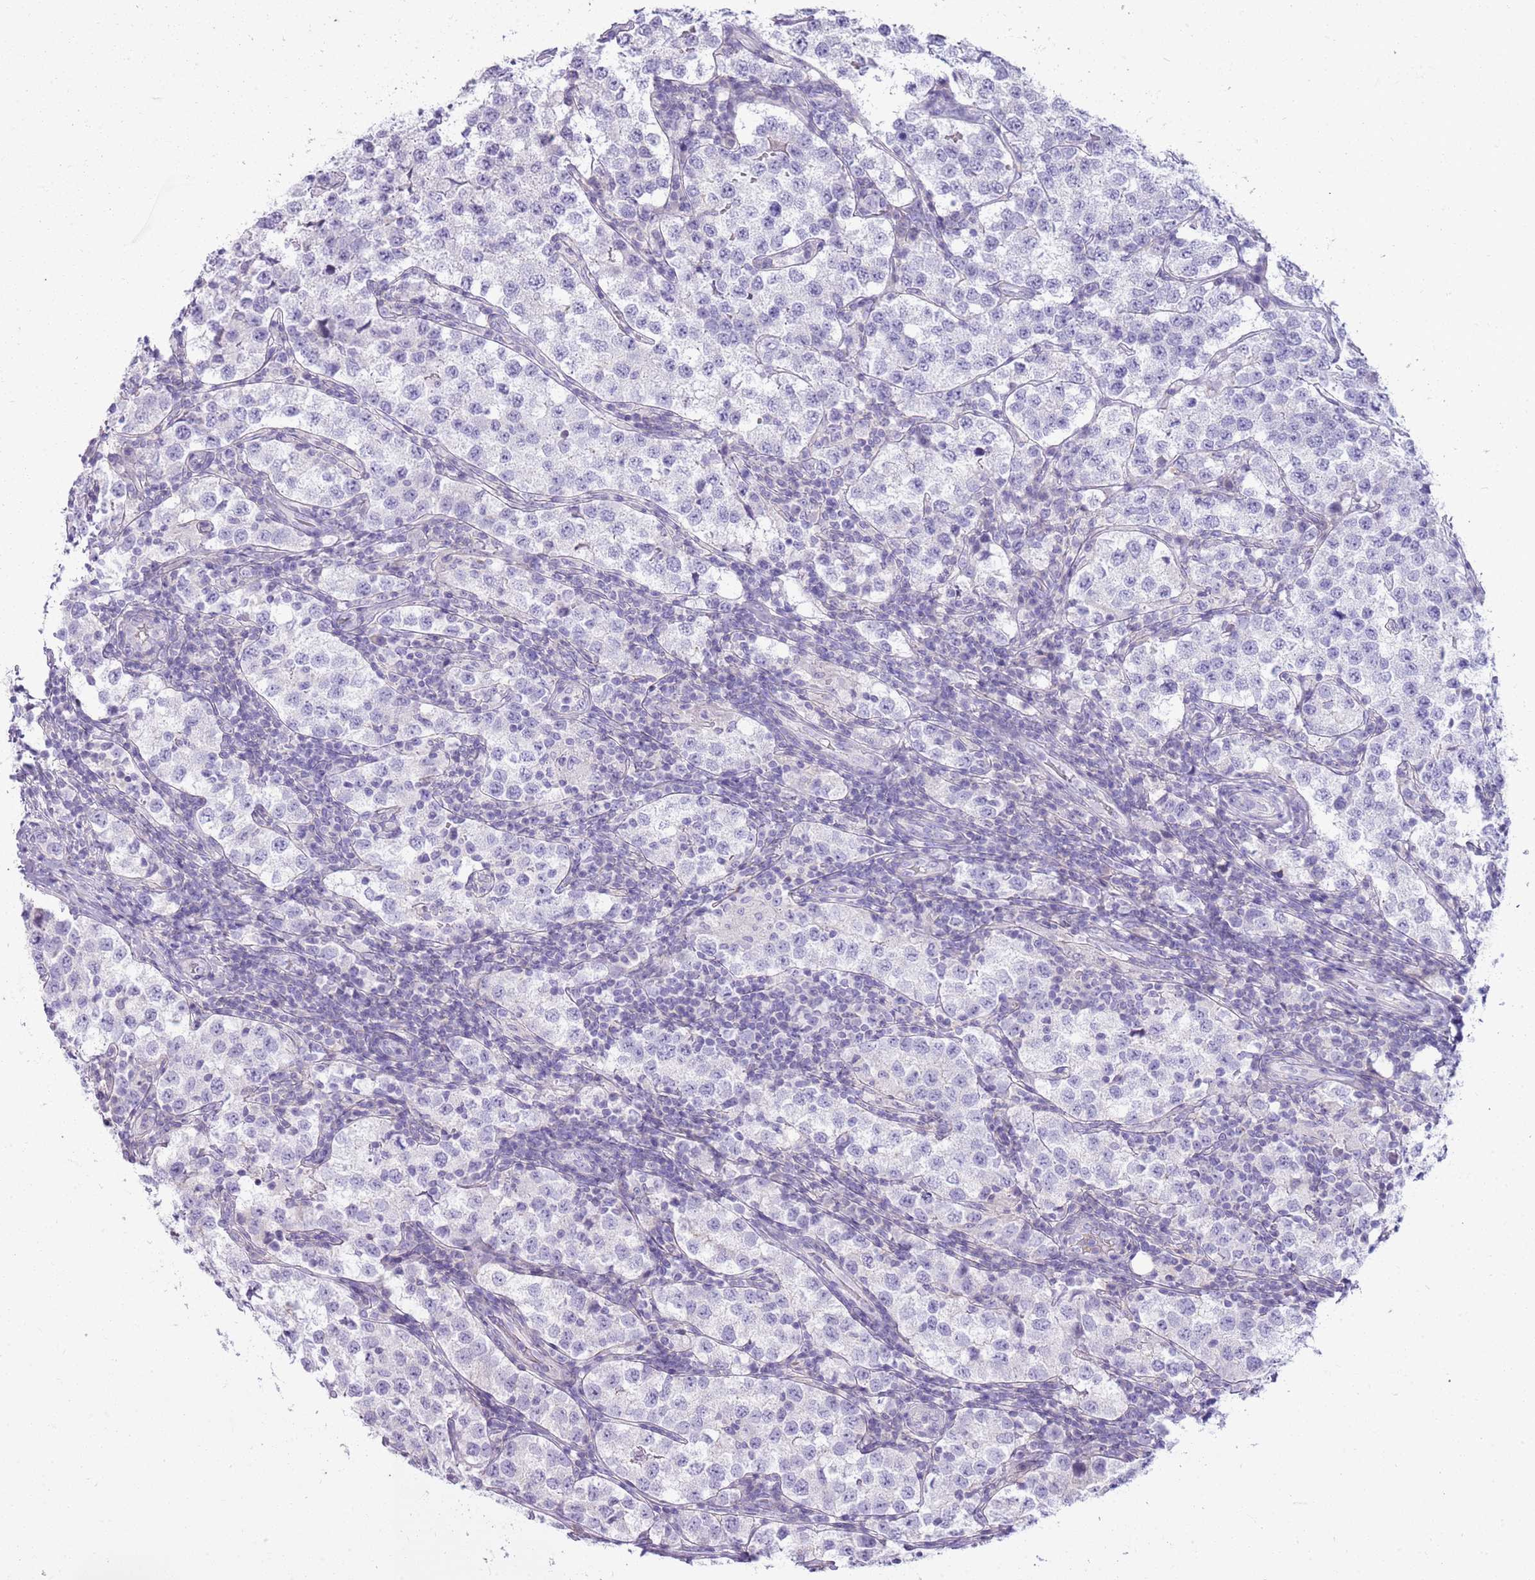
{"staining": {"intensity": "negative", "quantity": "none", "location": "none"}, "tissue": "testis cancer", "cell_type": "Tumor cells", "image_type": "cancer", "snomed": [{"axis": "morphology", "description": "Seminoma, NOS"}, {"axis": "topography", "description": "Testis"}], "caption": "Micrograph shows no protein staining in tumor cells of testis cancer tissue. (DAB immunohistochemistry visualized using brightfield microscopy, high magnification).", "gene": "CNPPD1", "patient": {"sex": "male", "age": 34}}